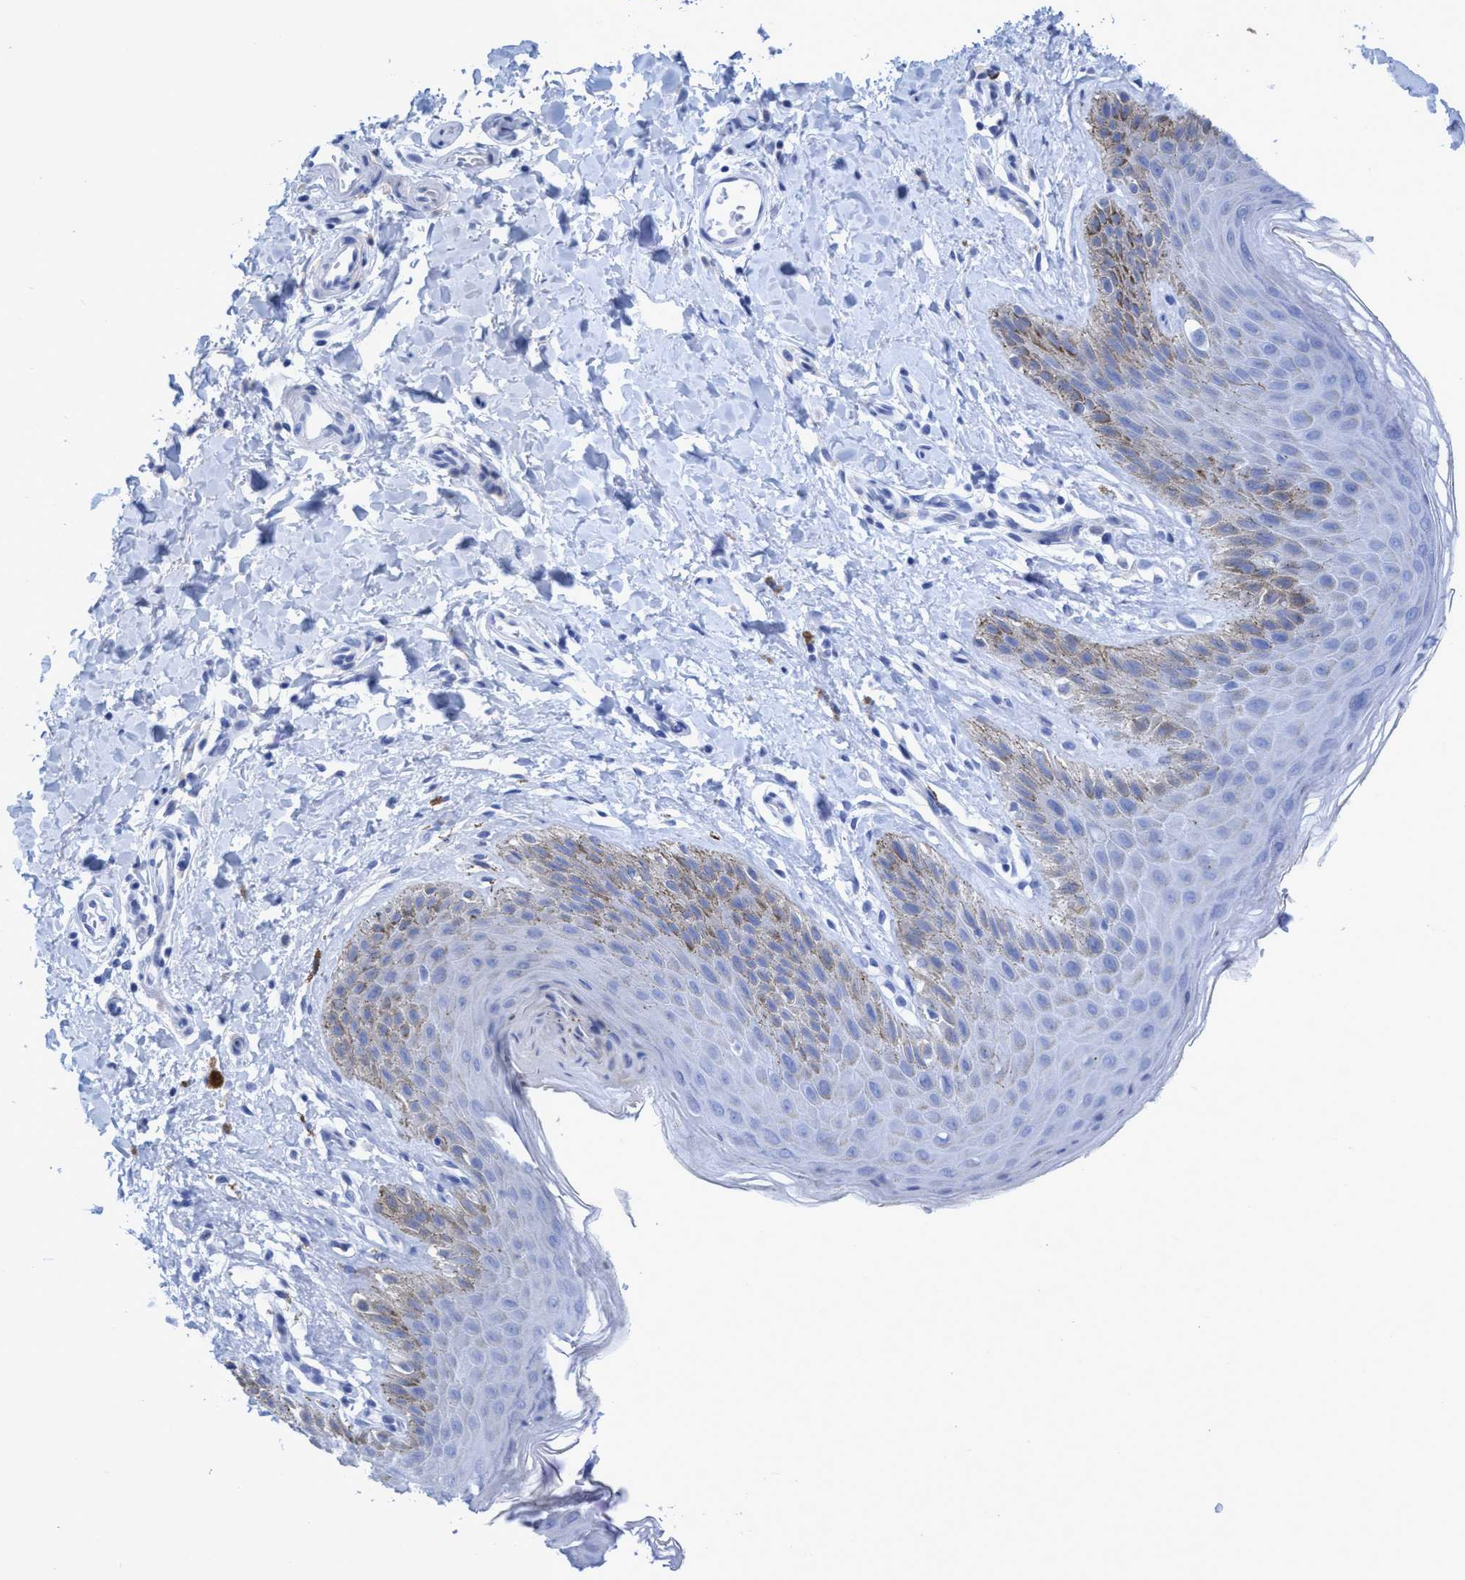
{"staining": {"intensity": "weak", "quantity": "<25%", "location": "cytoplasmic/membranous"}, "tissue": "skin", "cell_type": "Epidermal cells", "image_type": "normal", "snomed": [{"axis": "morphology", "description": "Normal tissue, NOS"}, {"axis": "topography", "description": "Anal"}, {"axis": "topography", "description": "Peripheral nerve tissue"}], "caption": "DAB (3,3'-diaminobenzidine) immunohistochemical staining of normal skin exhibits no significant staining in epidermal cells.", "gene": "PLPPR1", "patient": {"sex": "male", "age": 44}}